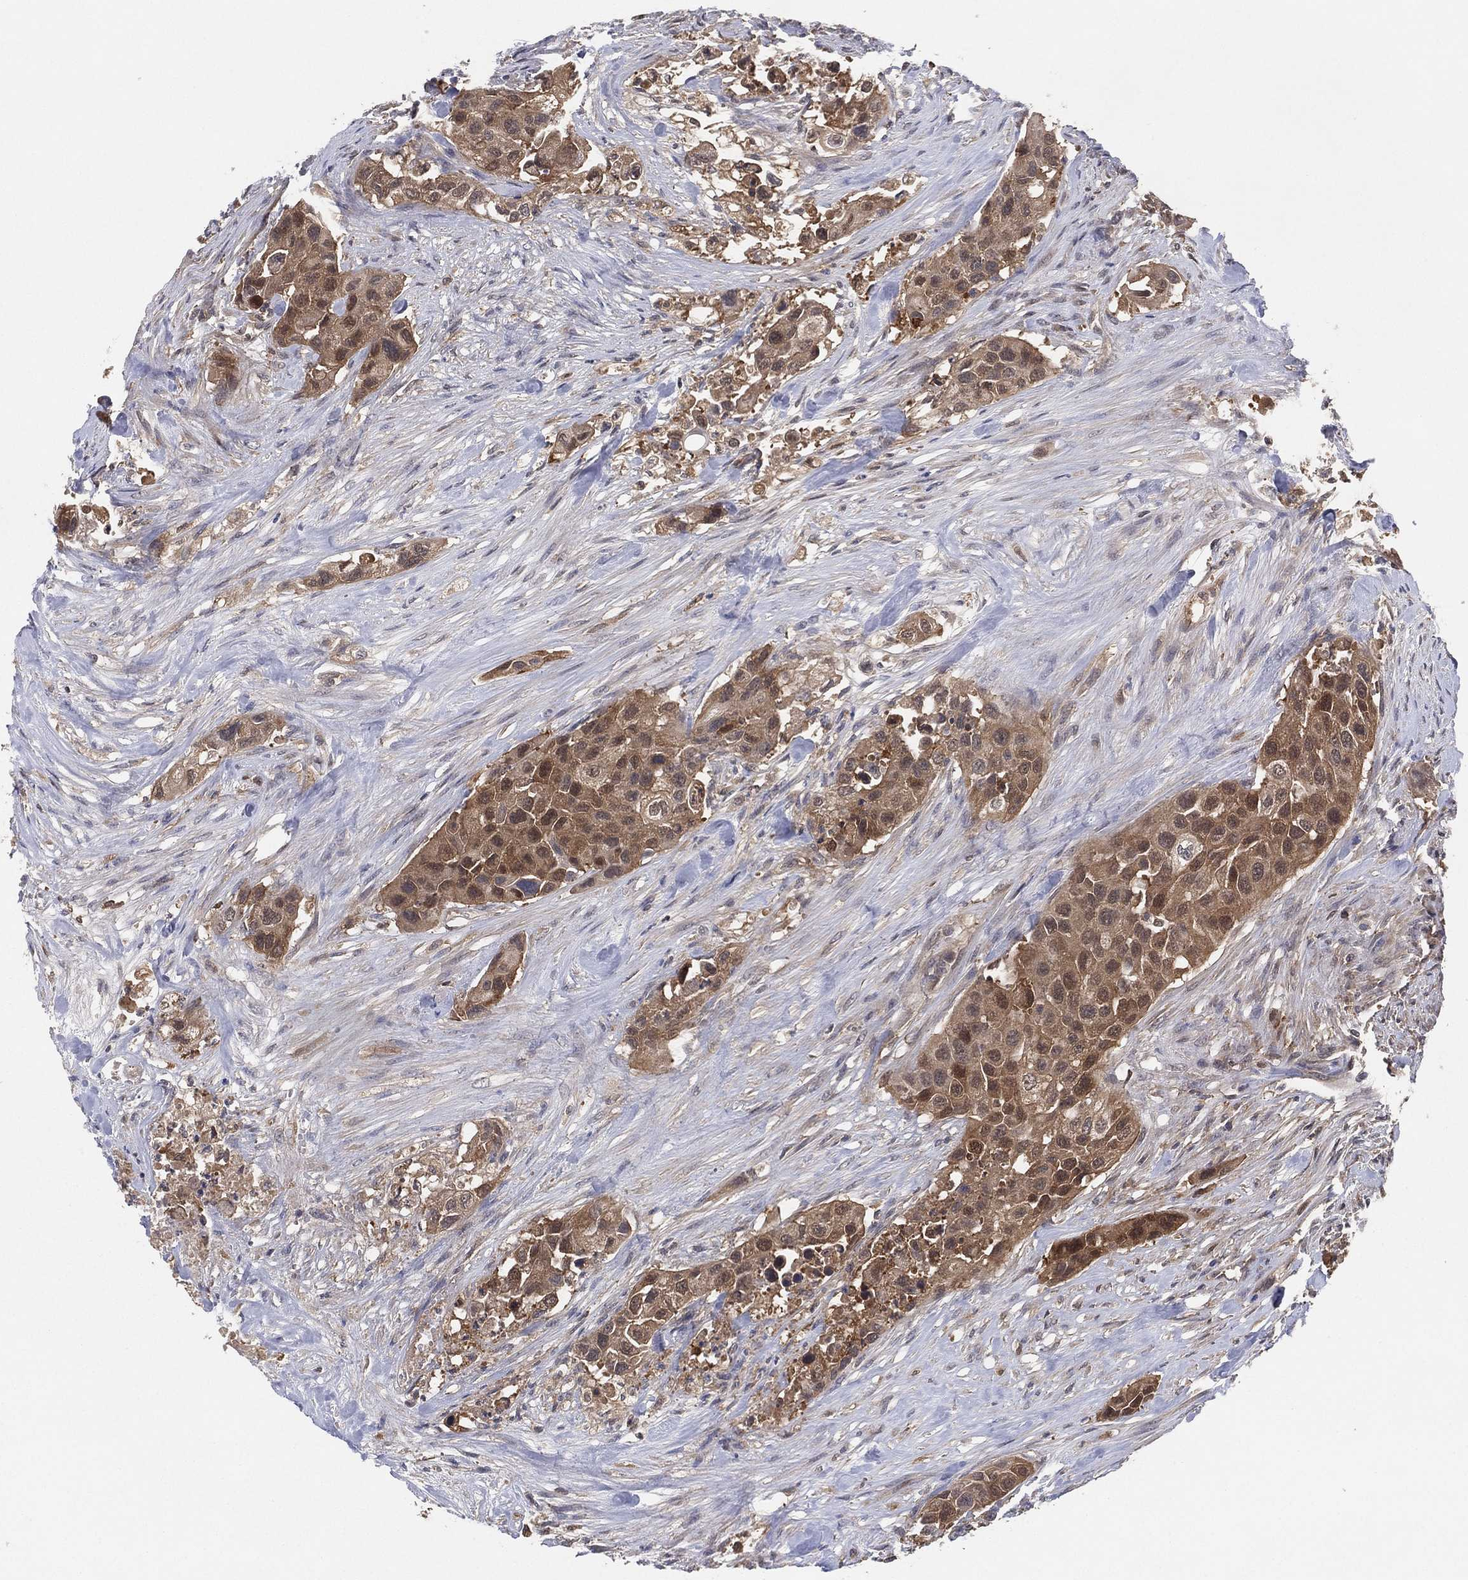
{"staining": {"intensity": "strong", "quantity": "25%-75%", "location": "cytoplasmic/membranous,nuclear"}, "tissue": "urothelial cancer", "cell_type": "Tumor cells", "image_type": "cancer", "snomed": [{"axis": "morphology", "description": "Urothelial carcinoma, High grade"}, {"axis": "topography", "description": "Urinary bladder"}], "caption": "Urothelial carcinoma (high-grade) tissue displays strong cytoplasmic/membranous and nuclear staining in about 25%-75% of tumor cells, visualized by immunohistochemistry.", "gene": "PSMG4", "patient": {"sex": "female", "age": 73}}